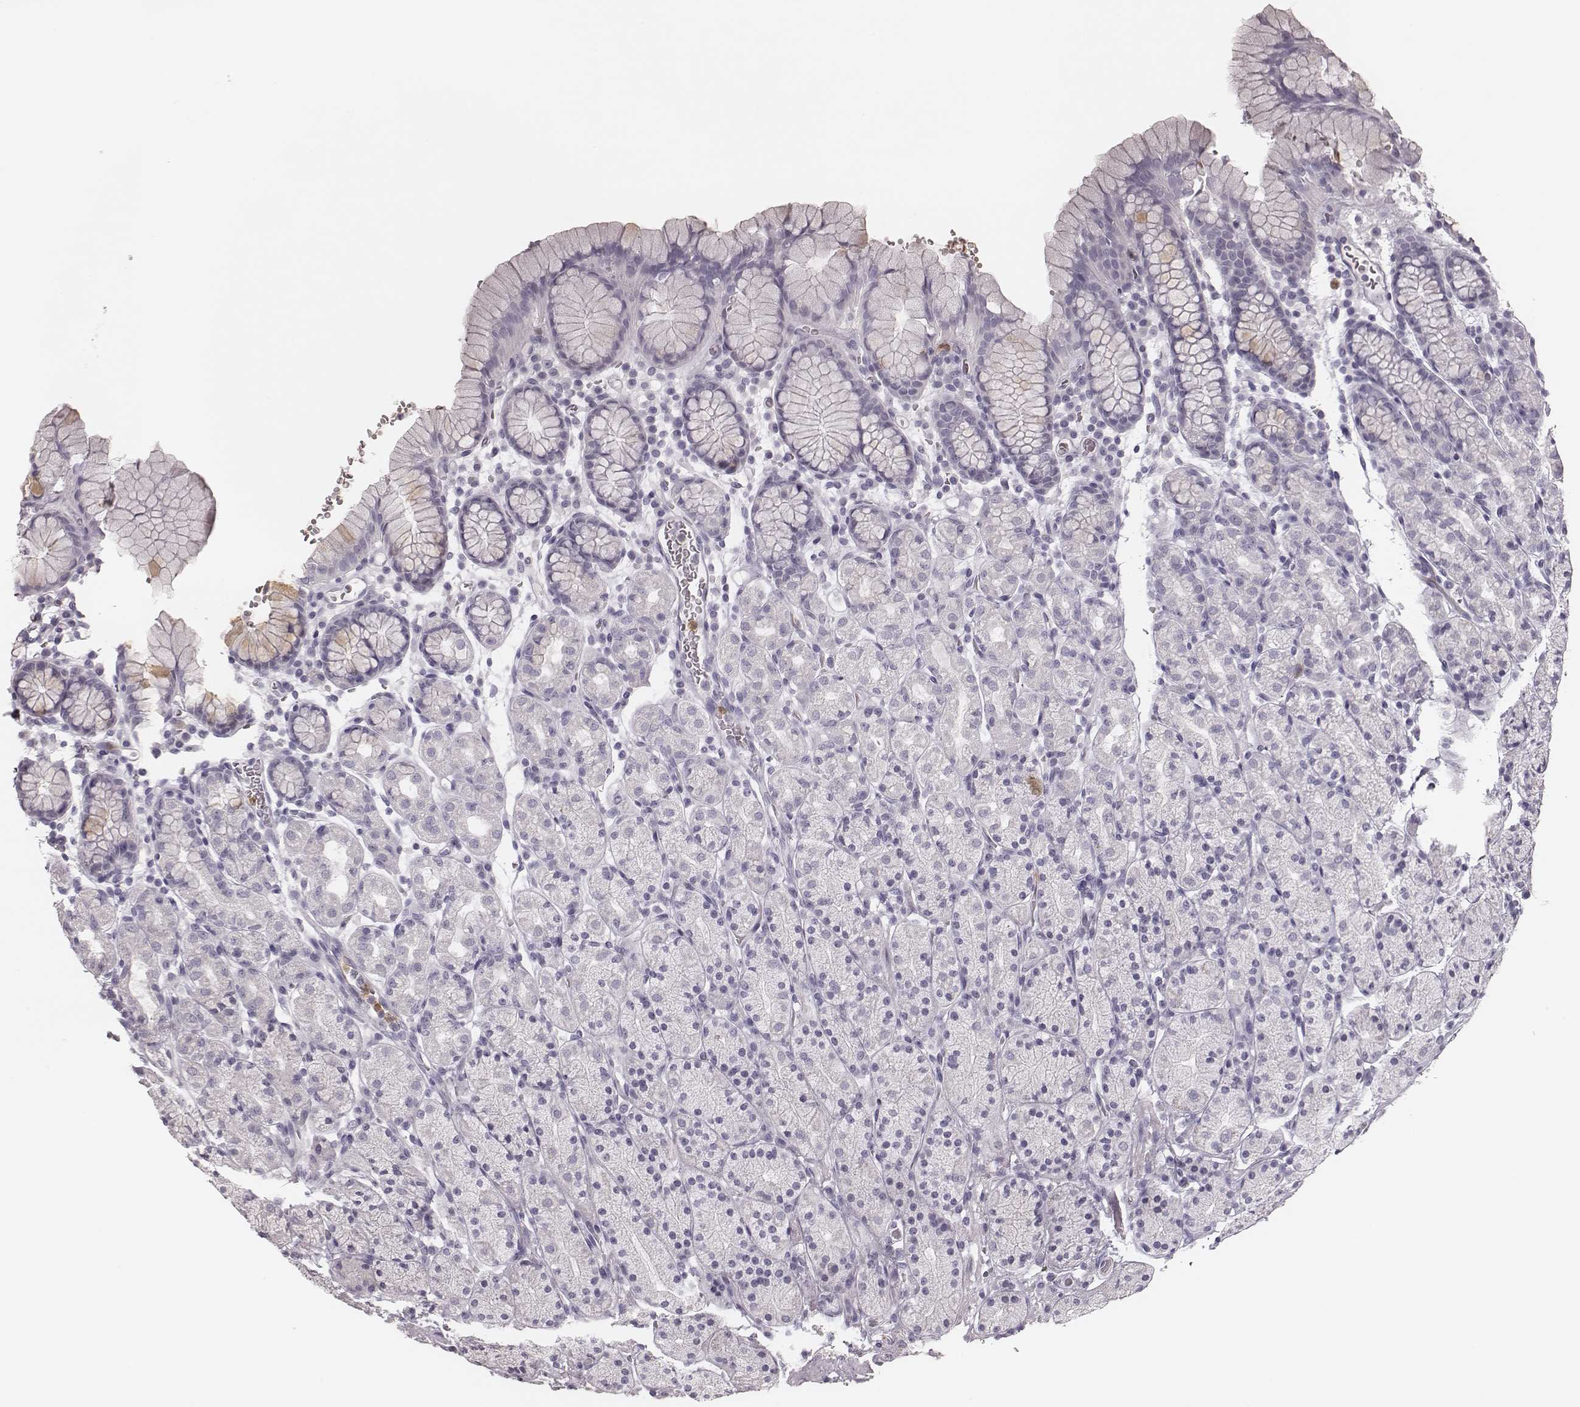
{"staining": {"intensity": "negative", "quantity": "none", "location": "none"}, "tissue": "stomach", "cell_type": "Glandular cells", "image_type": "normal", "snomed": [{"axis": "morphology", "description": "Normal tissue, NOS"}, {"axis": "topography", "description": "Stomach, upper"}, {"axis": "topography", "description": "Stomach"}], "caption": "The image demonstrates no staining of glandular cells in benign stomach.", "gene": "ELANE", "patient": {"sex": "male", "age": 62}}